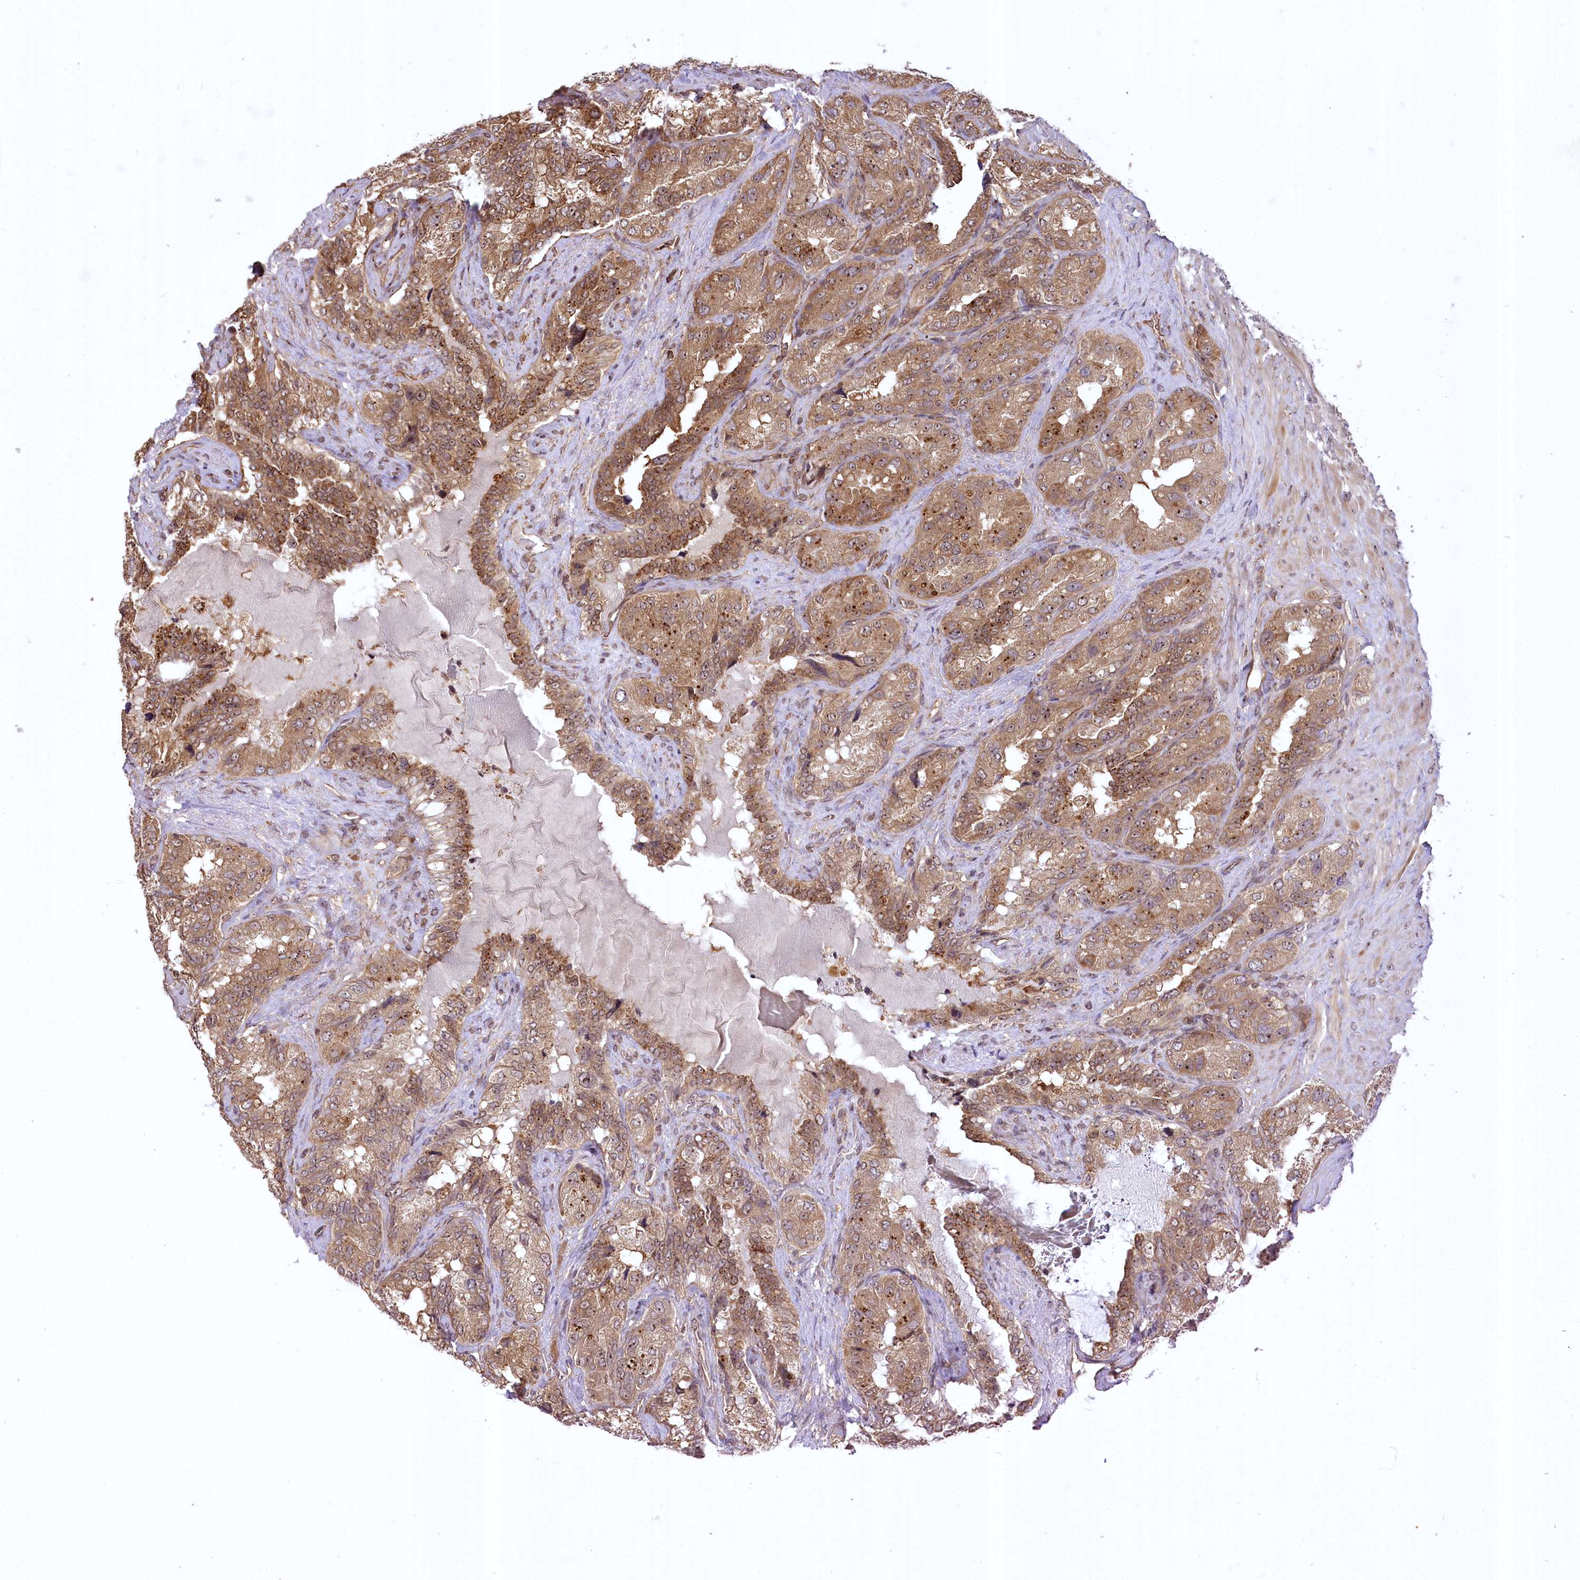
{"staining": {"intensity": "moderate", "quantity": ">75%", "location": "cytoplasmic/membranous,nuclear"}, "tissue": "seminal vesicle", "cell_type": "Glandular cells", "image_type": "normal", "snomed": [{"axis": "morphology", "description": "Normal tissue, NOS"}, {"axis": "topography", "description": "Seminal veicle"}, {"axis": "topography", "description": "Peripheral nerve tissue"}], "caption": "Protein expression analysis of unremarkable human seminal vesicle reveals moderate cytoplasmic/membranous,nuclear staining in approximately >75% of glandular cells. Using DAB (brown) and hematoxylin (blue) stains, captured at high magnification using brightfield microscopy.", "gene": "SERGEF", "patient": {"sex": "male", "age": 67}}